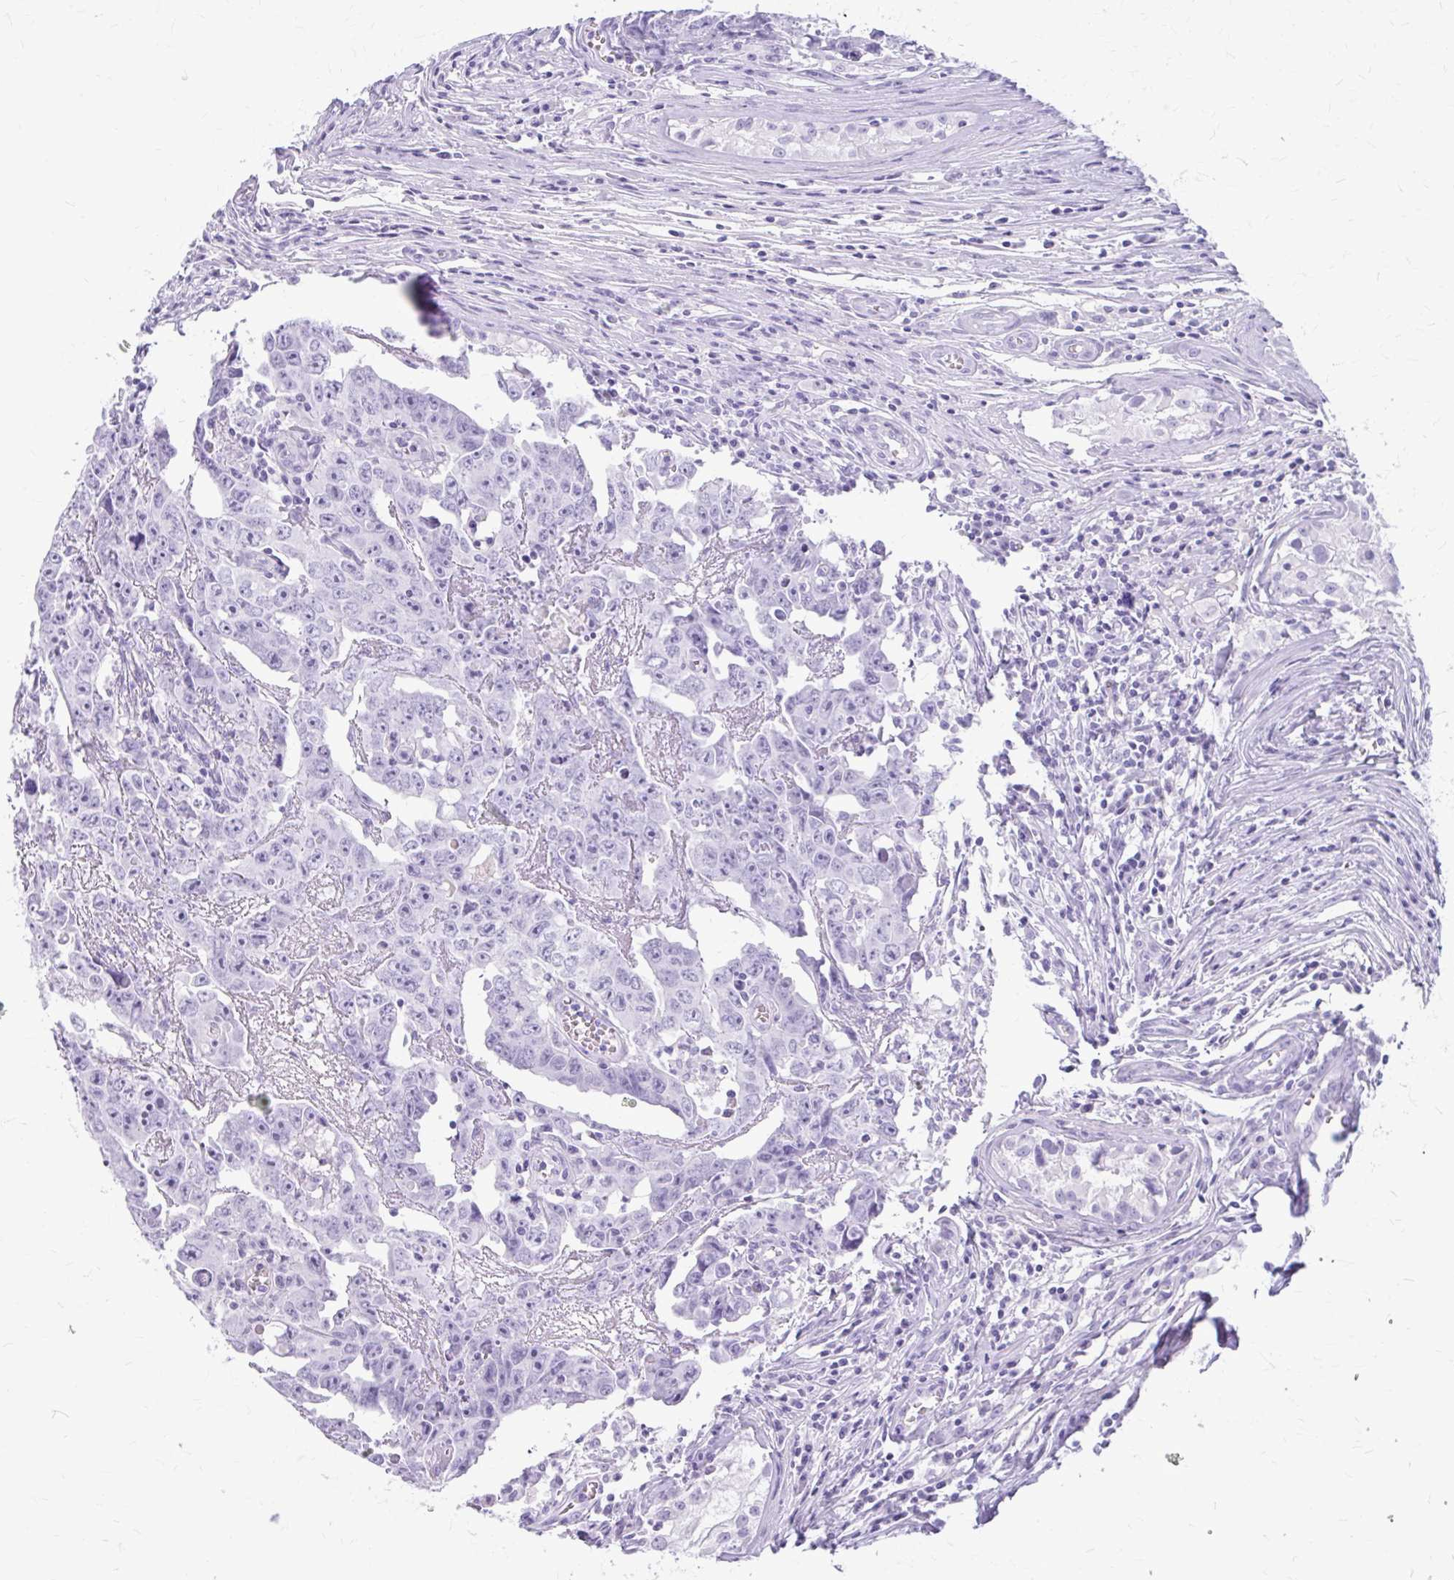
{"staining": {"intensity": "negative", "quantity": "none", "location": "none"}, "tissue": "testis cancer", "cell_type": "Tumor cells", "image_type": "cancer", "snomed": [{"axis": "morphology", "description": "Carcinoma, Embryonal, NOS"}, {"axis": "topography", "description": "Testis"}], "caption": "Testis cancer (embryonal carcinoma) stained for a protein using immunohistochemistry exhibits no staining tumor cells.", "gene": "KLHDC7A", "patient": {"sex": "male", "age": 22}}